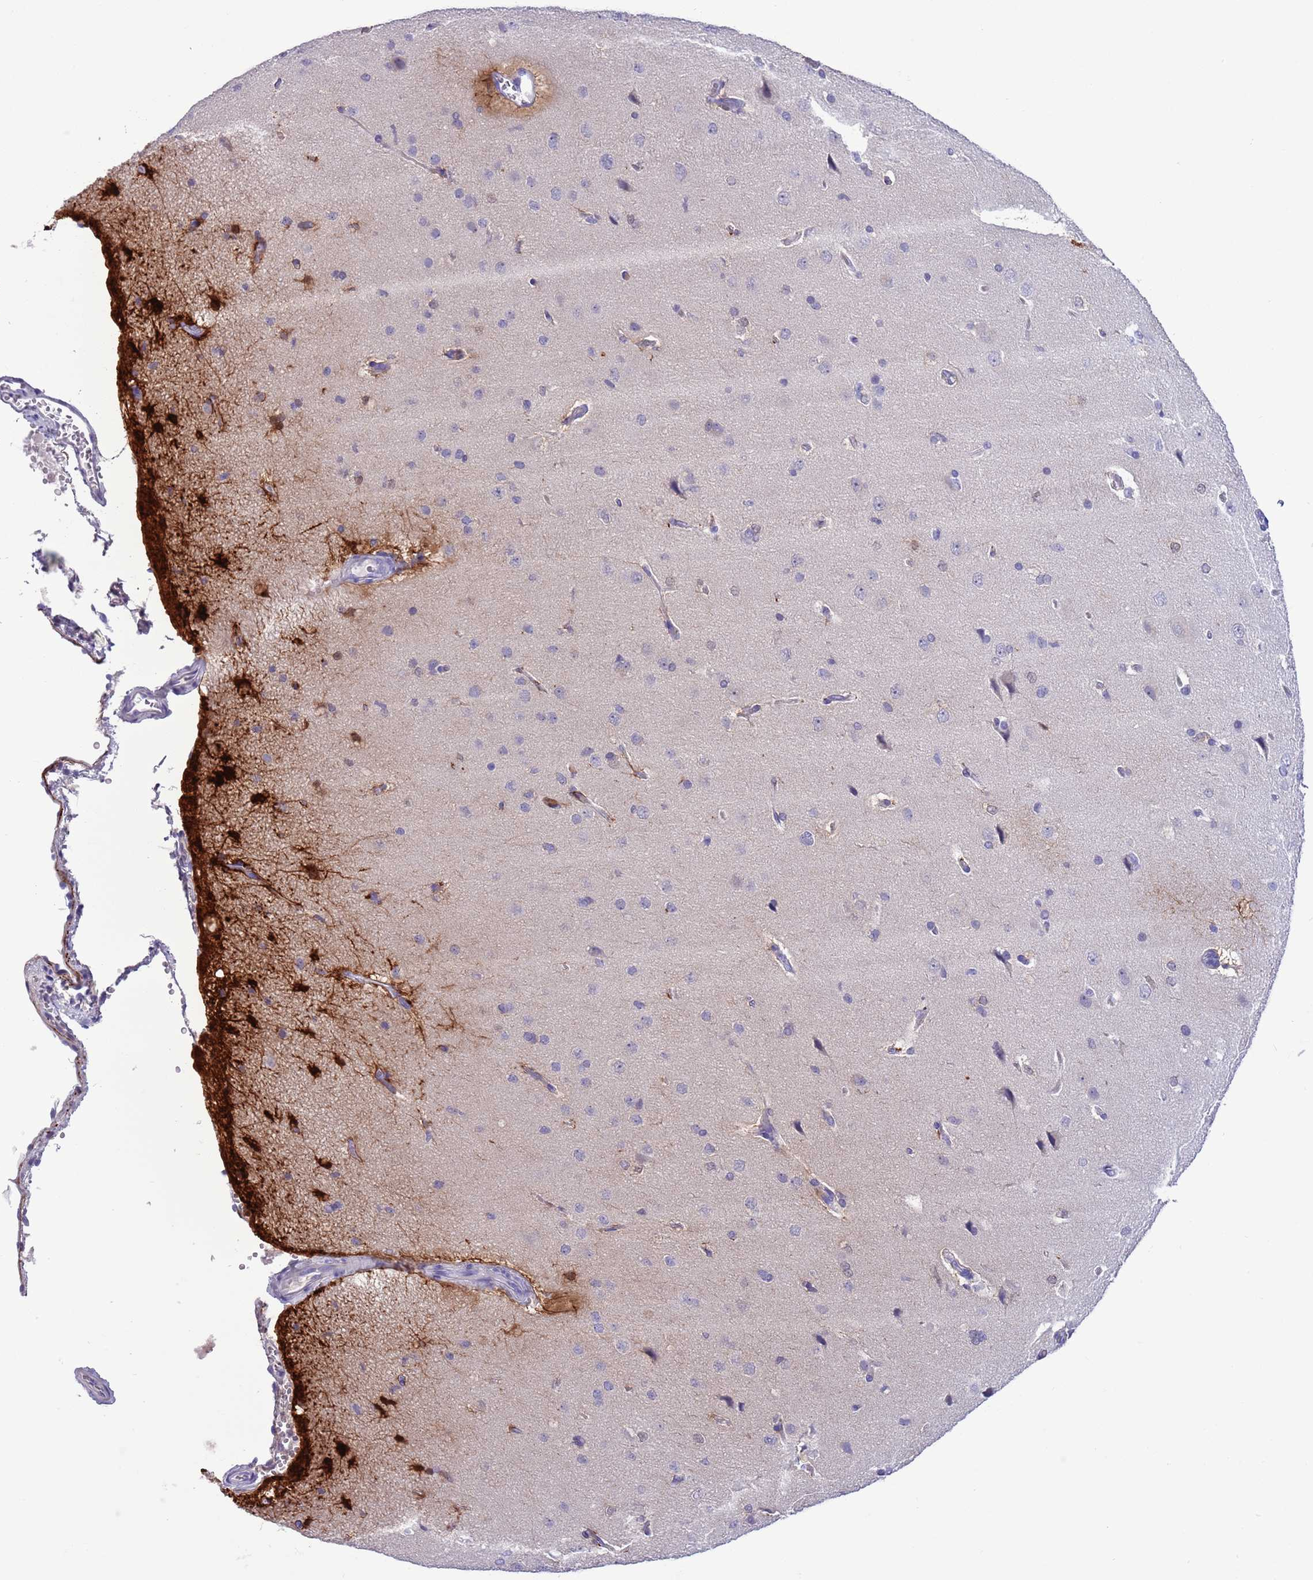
{"staining": {"intensity": "negative", "quantity": "none", "location": "none"}, "tissue": "cerebral cortex", "cell_type": "Endothelial cells", "image_type": "normal", "snomed": [{"axis": "morphology", "description": "Normal tissue, NOS"}, {"axis": "topography", "description": "Cerebral cortex"}], "caption": "DAB (3,3'-diaminobenzidine) immunohistochemical staining of benign human cerebral cortex exhibits no significant positivity in endothelial cells.", "gene": "PFKFB2", "patient": {"sex": "male", "age": 62}}